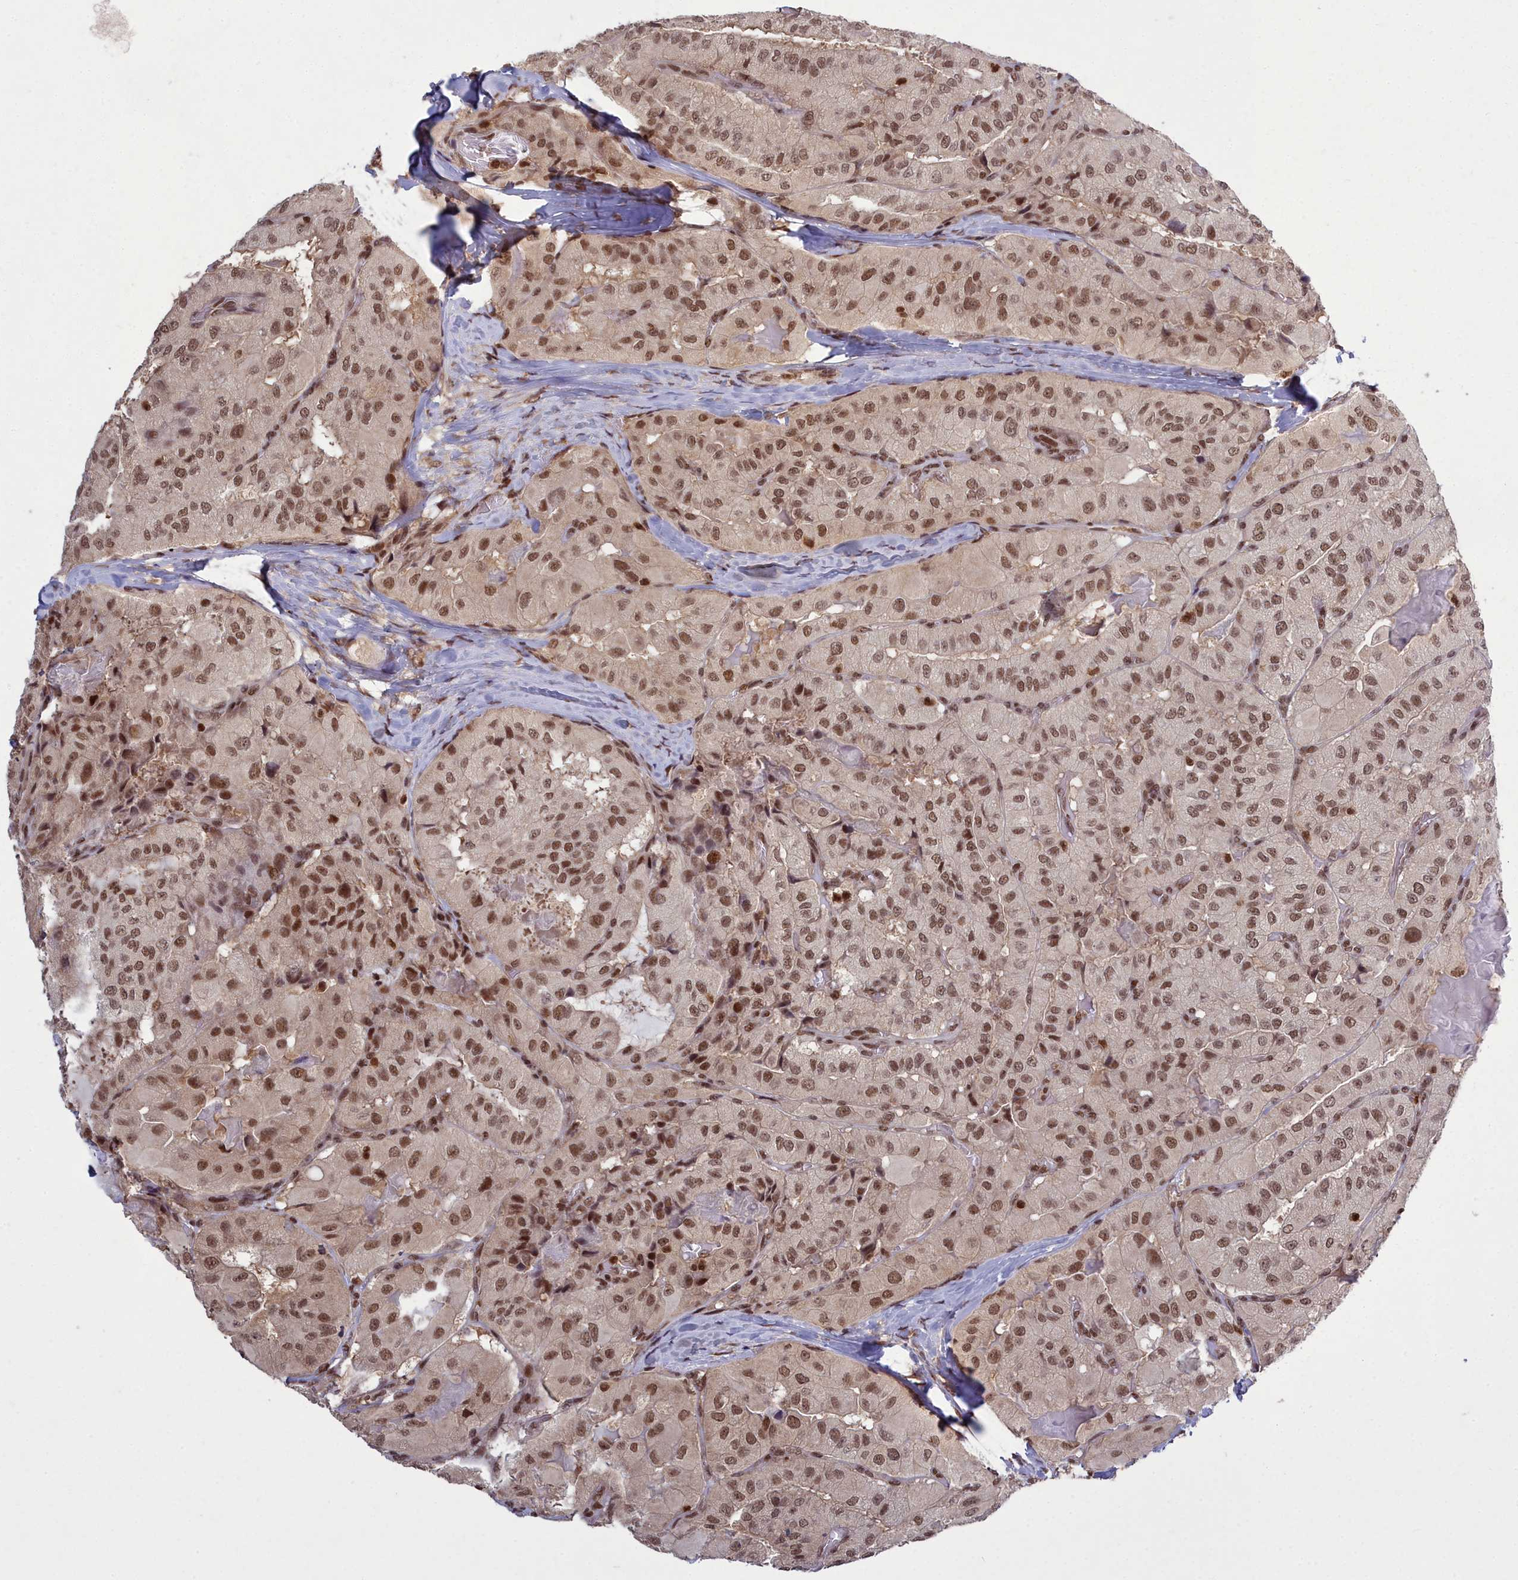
{"staining": {"intensity": "moderate", "quantity": ">75%", "location": "nuclear"}, "tissue": "thyroid cancer", "cell_type": "Tumor cells", "image_type": "cancer", "snomed": [{"axis": "morphology", "description": "Normal tissue, NOS"}, {"axis": "morphology", "description": "Papillary adenocarcinoma, NOS"}, {"axis": "topography", "description": "Thyroid gland"}], "caption": "Thyroid papillary adenocarcinoma tissue demonstrates moderate nuclear positivity in about >75% of tumor cells The staining was performed using DAB, with brown indicating positive protein expression. Nuclei are stained blue with hematoxylin.", "gene": "GMEB1", "patient": {"sex": "female", "age": 59}}